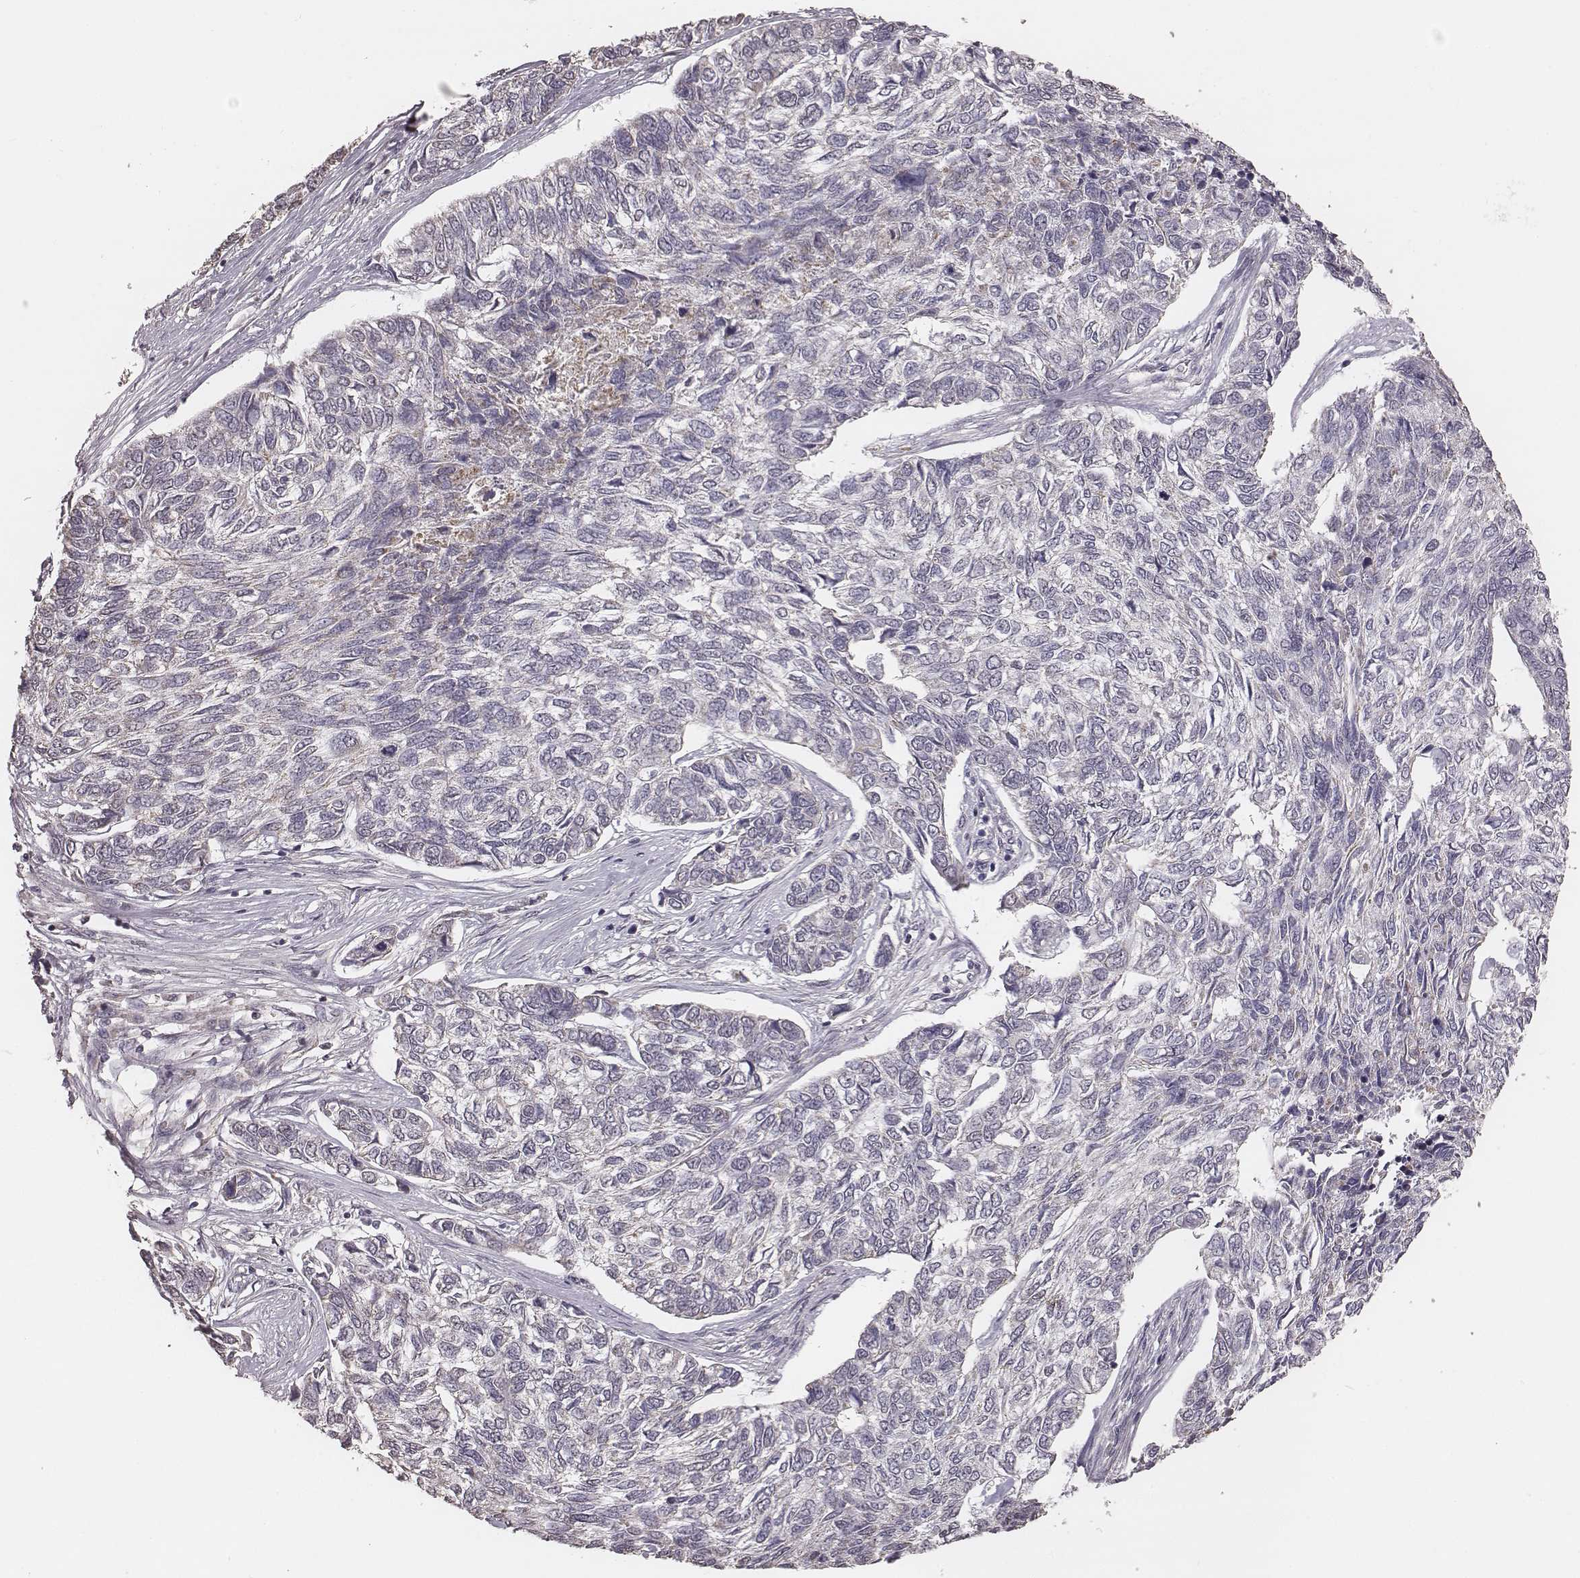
{"staining": {"intensity": "negative", "quantity": "none", "location": "none"}, "tissue": "skin cancer", "cell_type": "Tumor cells", "image_type": "cancer", "snomed": [{"axis": "morphology", "description": "Basal cell carcinoma"}, {"axis": "topography", "description": "Skin"}], "caption": "This is a micrograph of immunohistochemistry (IHC) staining of basal cell carcinoma (skin), which shows no expression in tumor cells.", "gene": "SLC7A4", "patient": {"sex": "female", "age": 65}}